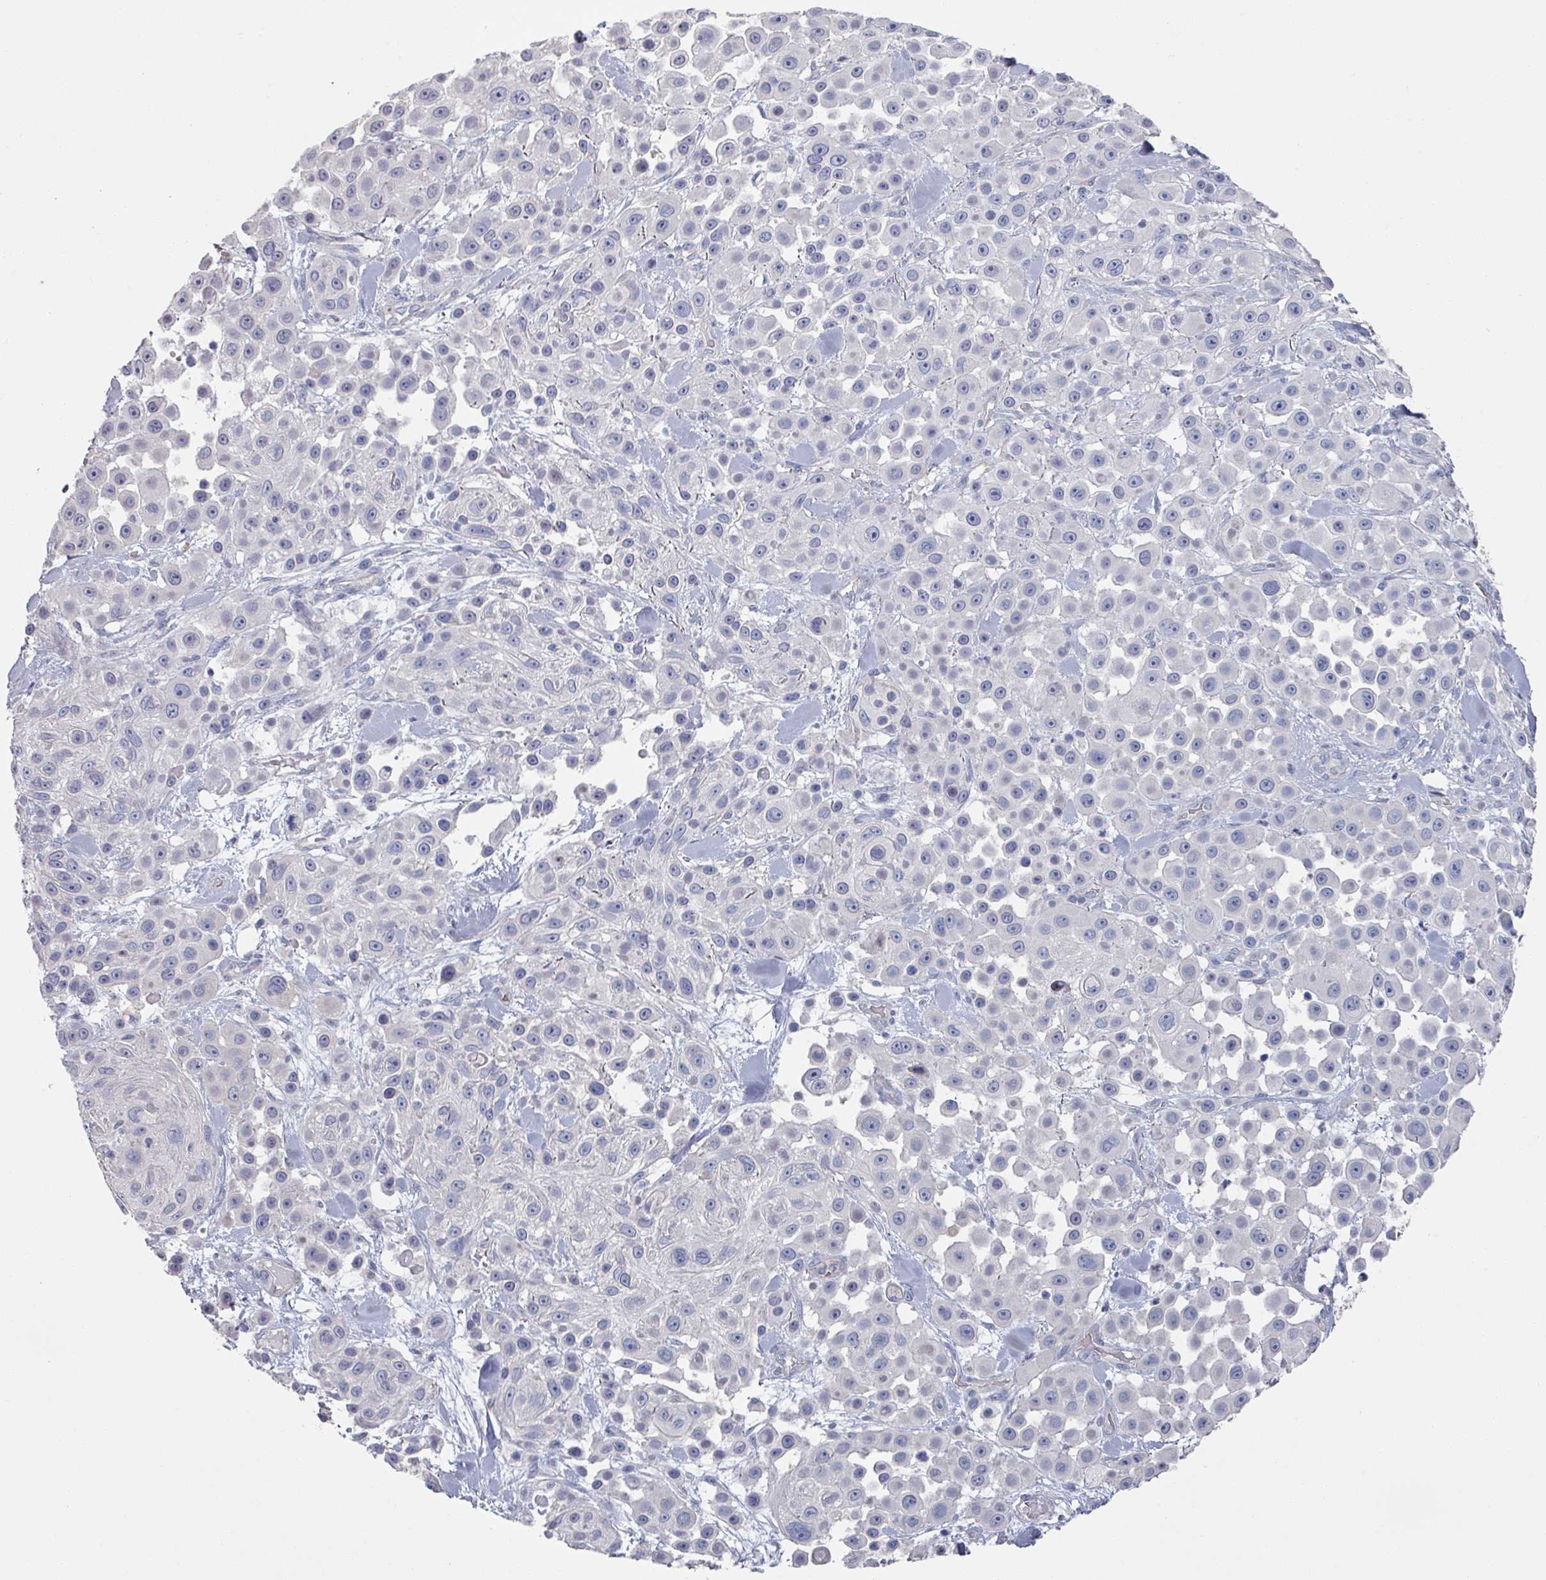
{"staining": {"intensity": "negative", "quantity": "none", "location": "none"}, "tissue": "skin cancer", "cell_type": "Tumor cells", "image_type": "cancer", "snomed": [{"axis": "morphology", "description": "Squamous cell carcinoma, NOS"}, {"axis": "topography", "description": "Skin"}], "caption": "The immunohistochemistry (IHC) histopathology image has no significant positivity in tumor cells of squamous cell carcinoma (skin) tissue.", "gene": "EFL1", "patient": {"sex": "male", "age": 67}}